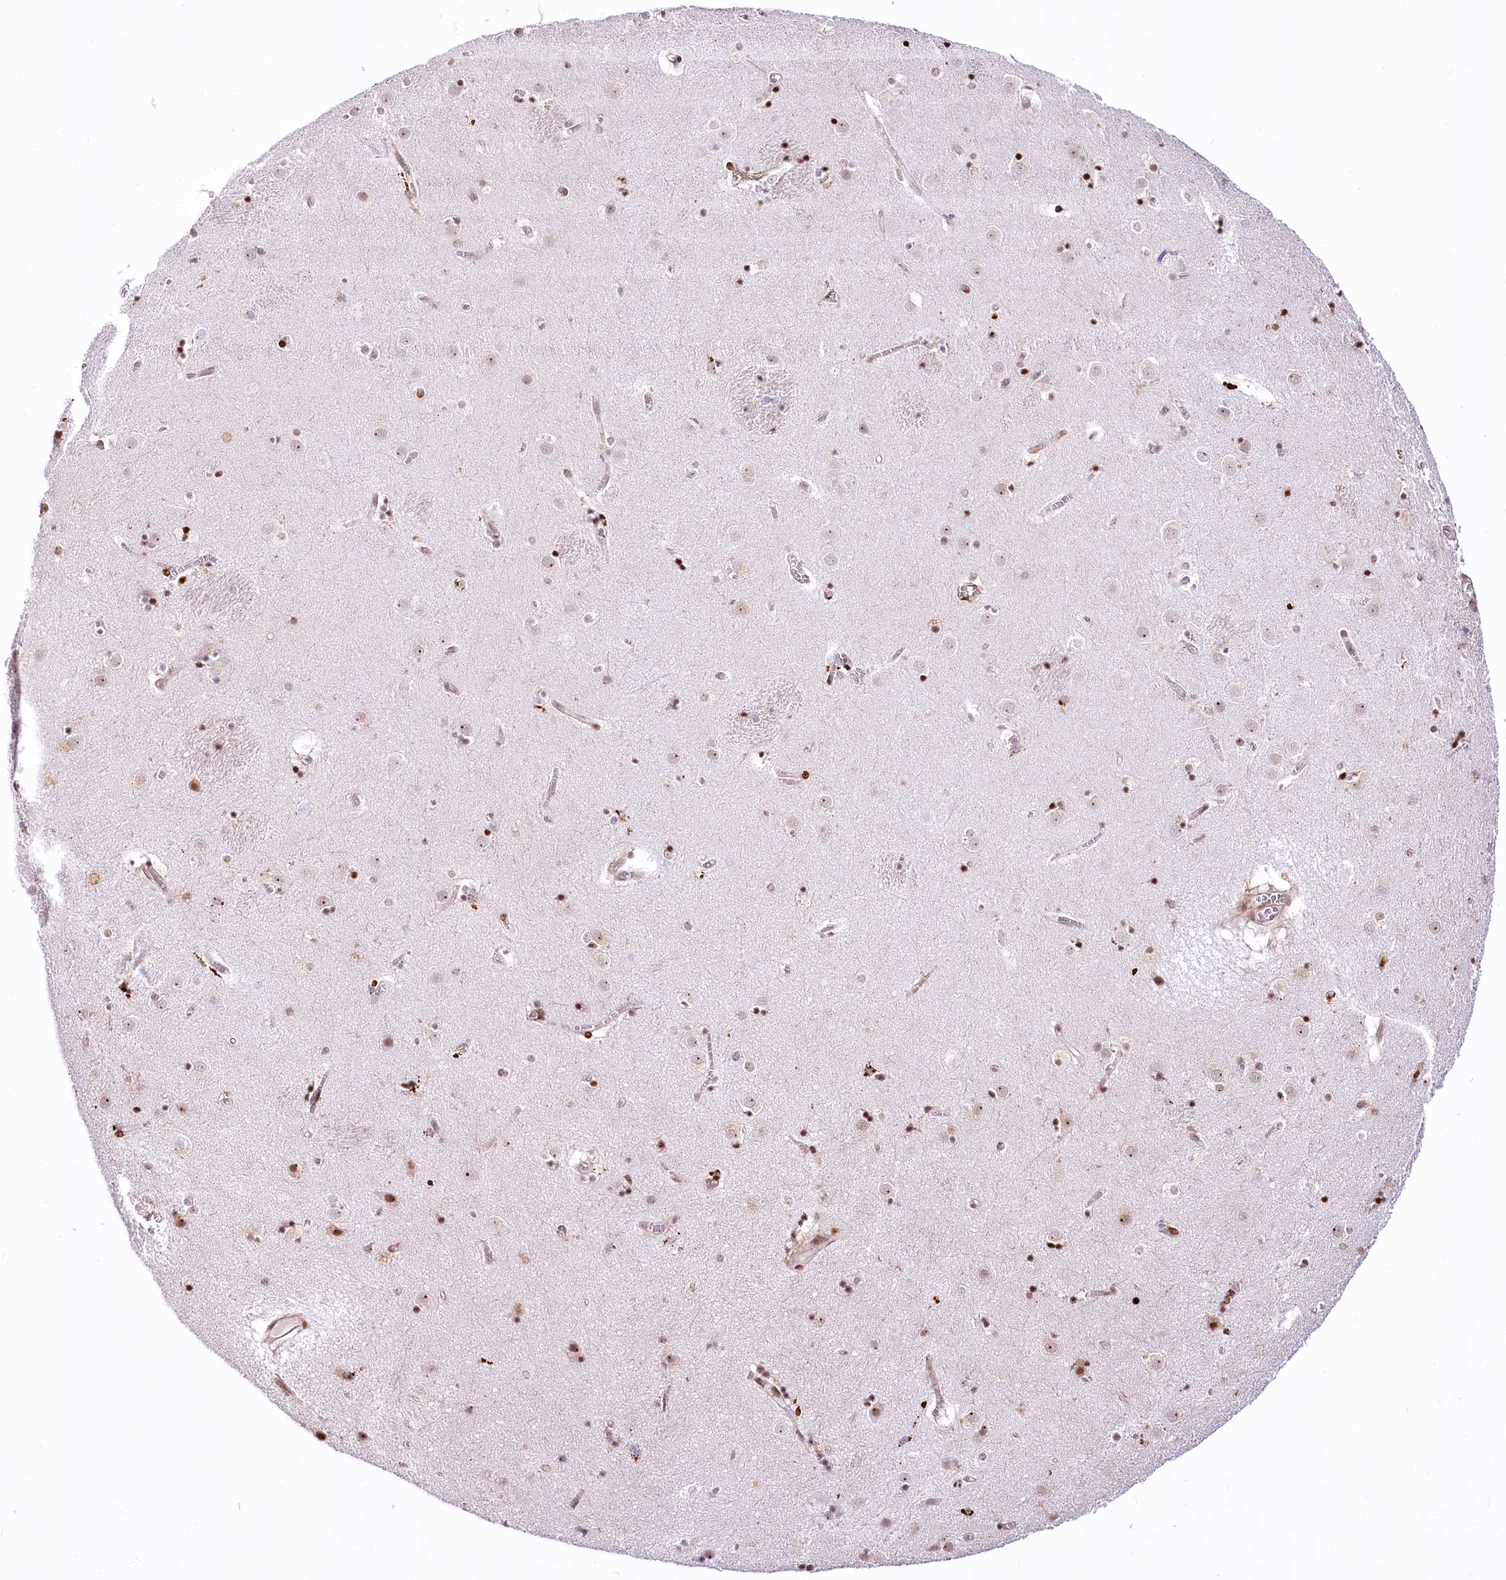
{"staining": {"intensity": "moderate", "quantity": "<25%", "location": "nuclear"}, "tissue": "caudate", "cell_type": "Glial cells", "image_type": "normal", "snomed": [{"axis": "morphology", "description": "Normal tissue, NOS"}, {"axis": "topography", "description": "Lateral ventricle wall"}], "caption": "A brown stain labels moderate nuclear staining of a protein in glial cells of benign human caudate.", "gene": "PTMS", "patient": {"sex": "male", "age": 70}}